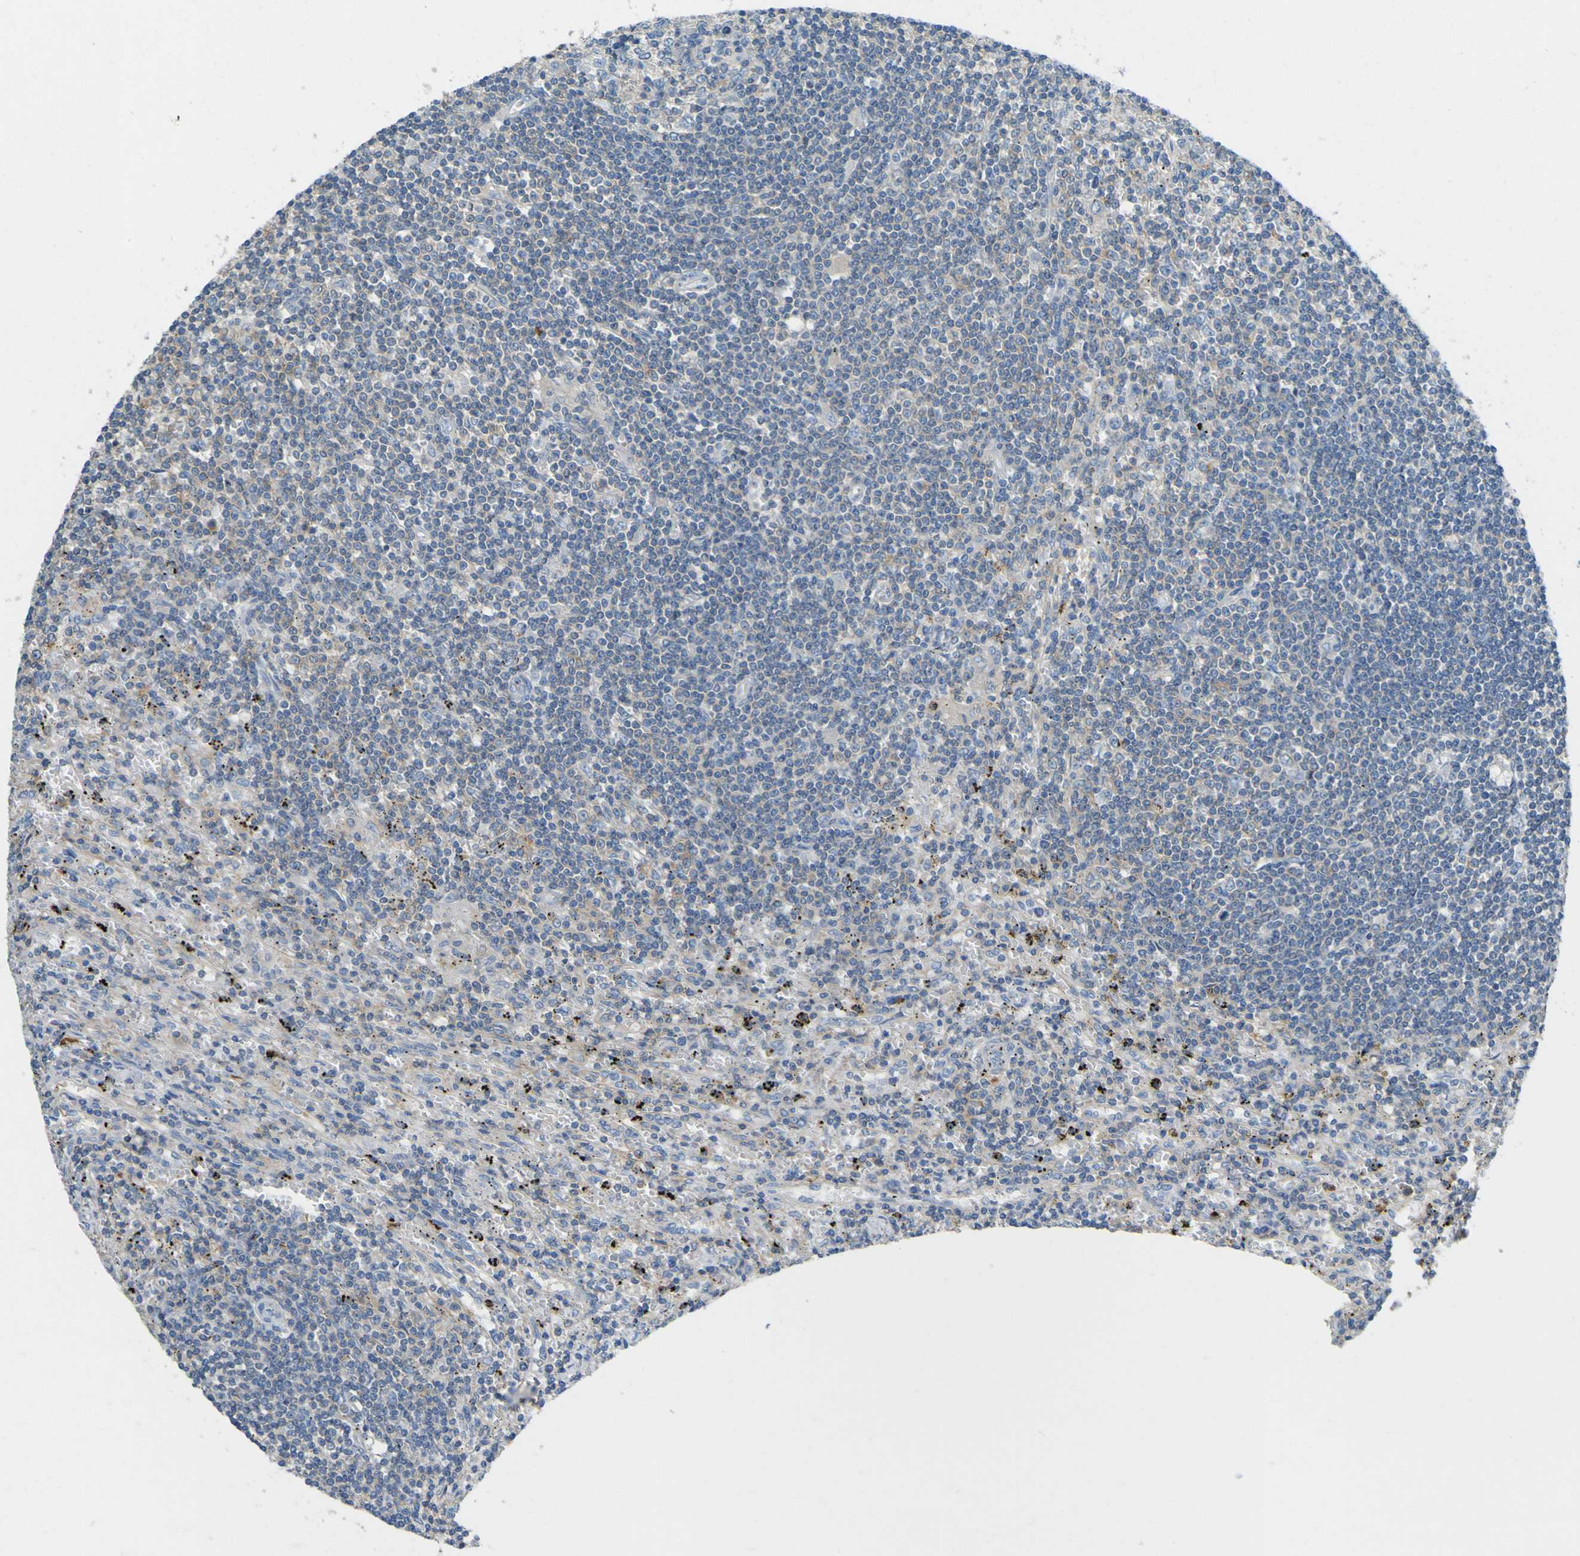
{"staining": {"intensity": "negative", "quantity": "none", "location": "none"}, "tissue": "lymphoma", "cell_type": "Tumor cells", "image_type": "cancer", "snomed": [{"axis": "morphology", "description": "Malignant lymphoma, non-Hodgkin's type, Low grade"}, {"axis": "topography", "description": "Spleen"}], "caption": "A photomicrograph of human lymphoma is negative for staining in tumor cells. (DAB immunohistochemistry with hematoxylin counter stain).", "gene": "OGN", "patient": {"sex": "male", "age": 76}}